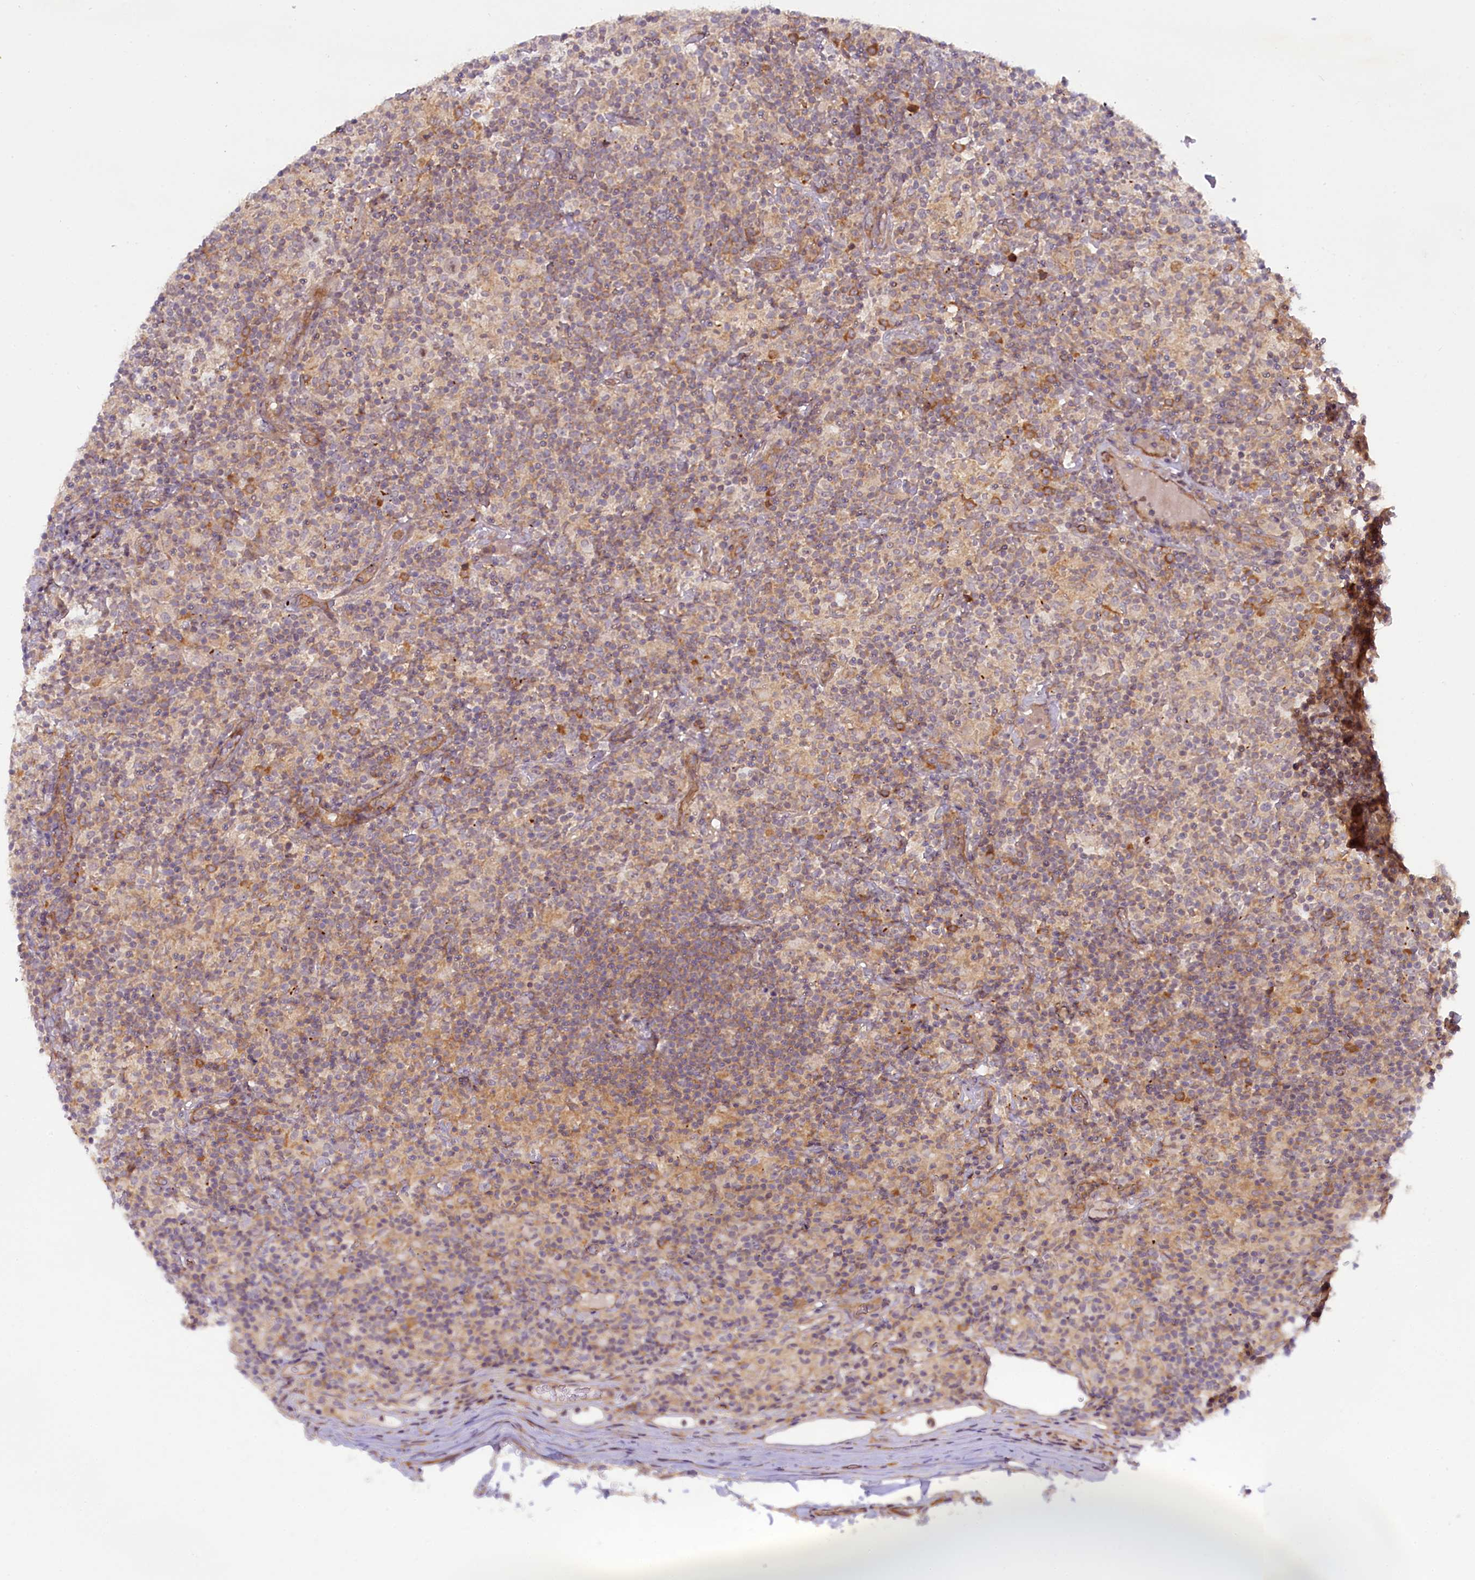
{"staining": {"intensity": "negative", "quantity": "none", "location": "none"}, "tissue": "lymphoma", "cell_type": "Tumor cells", "image_type": "cancer", "snomed": [{"axis": "morphology", "description": "Hodgkin's disease, NOS"}, {"axis": "topography", "description": "Lymph node"}], "caption": "The micrograph displays no staining of tumor cells in lymphoma.", "gene": "CCL23", "patient": {"sex": "male", "age": 70}}